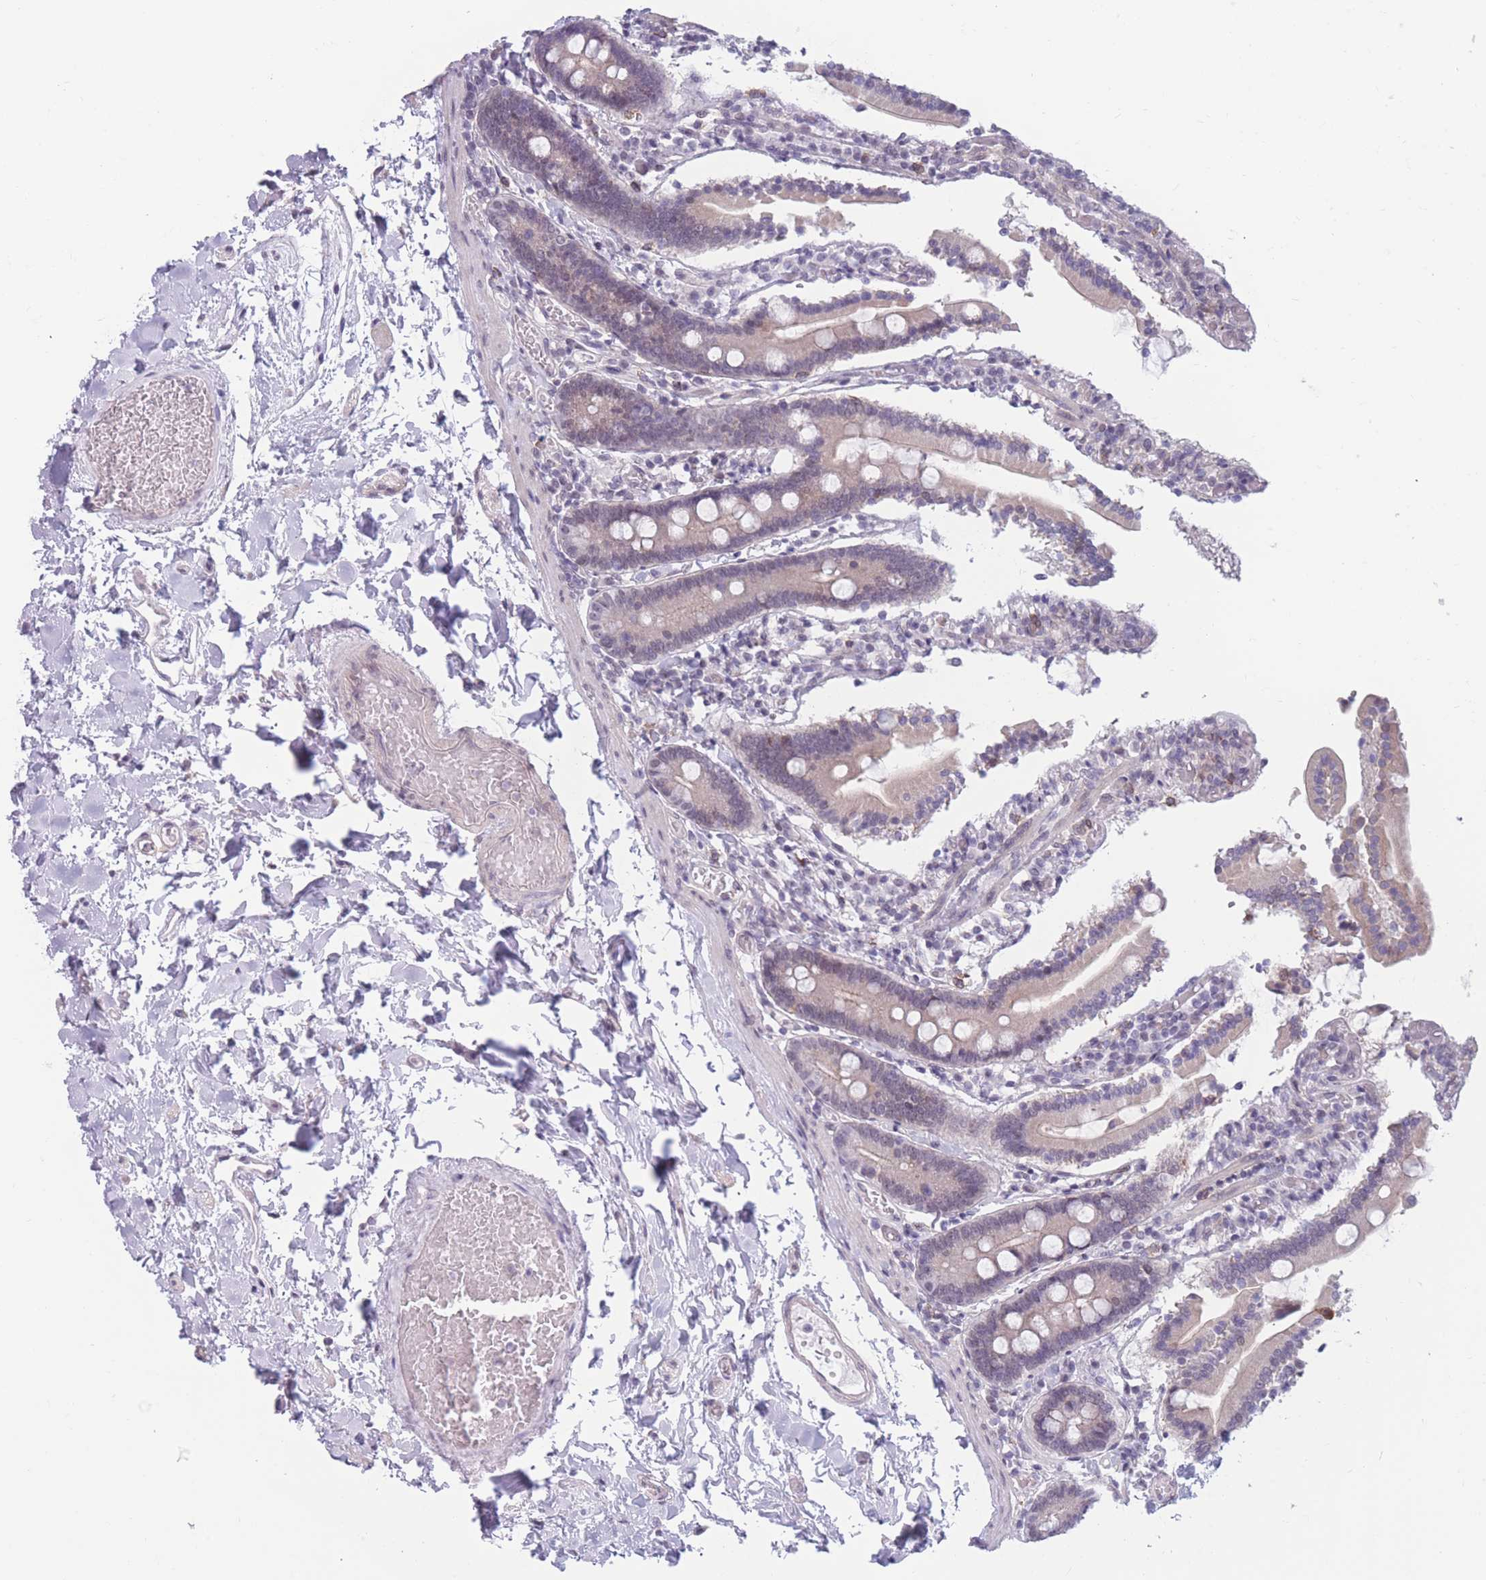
{"staining": {"intensity": "negative", "quantity": "none", "location": "none"}, "tissue": "duodenum", "cell_type": "Glandular cells", "image_type": "normal", "snomed": [{"axis": "morphology", "description": "Normal tissue, NOS"}, {"axis": "topography", "description": "Duodenum"}], "caption": "This is a image of IHC staining of unremarkable duodenum, which shows no staining in glandular cells.", "gene": "PODXL", "patient": {"sex": "male", "age": 55}}